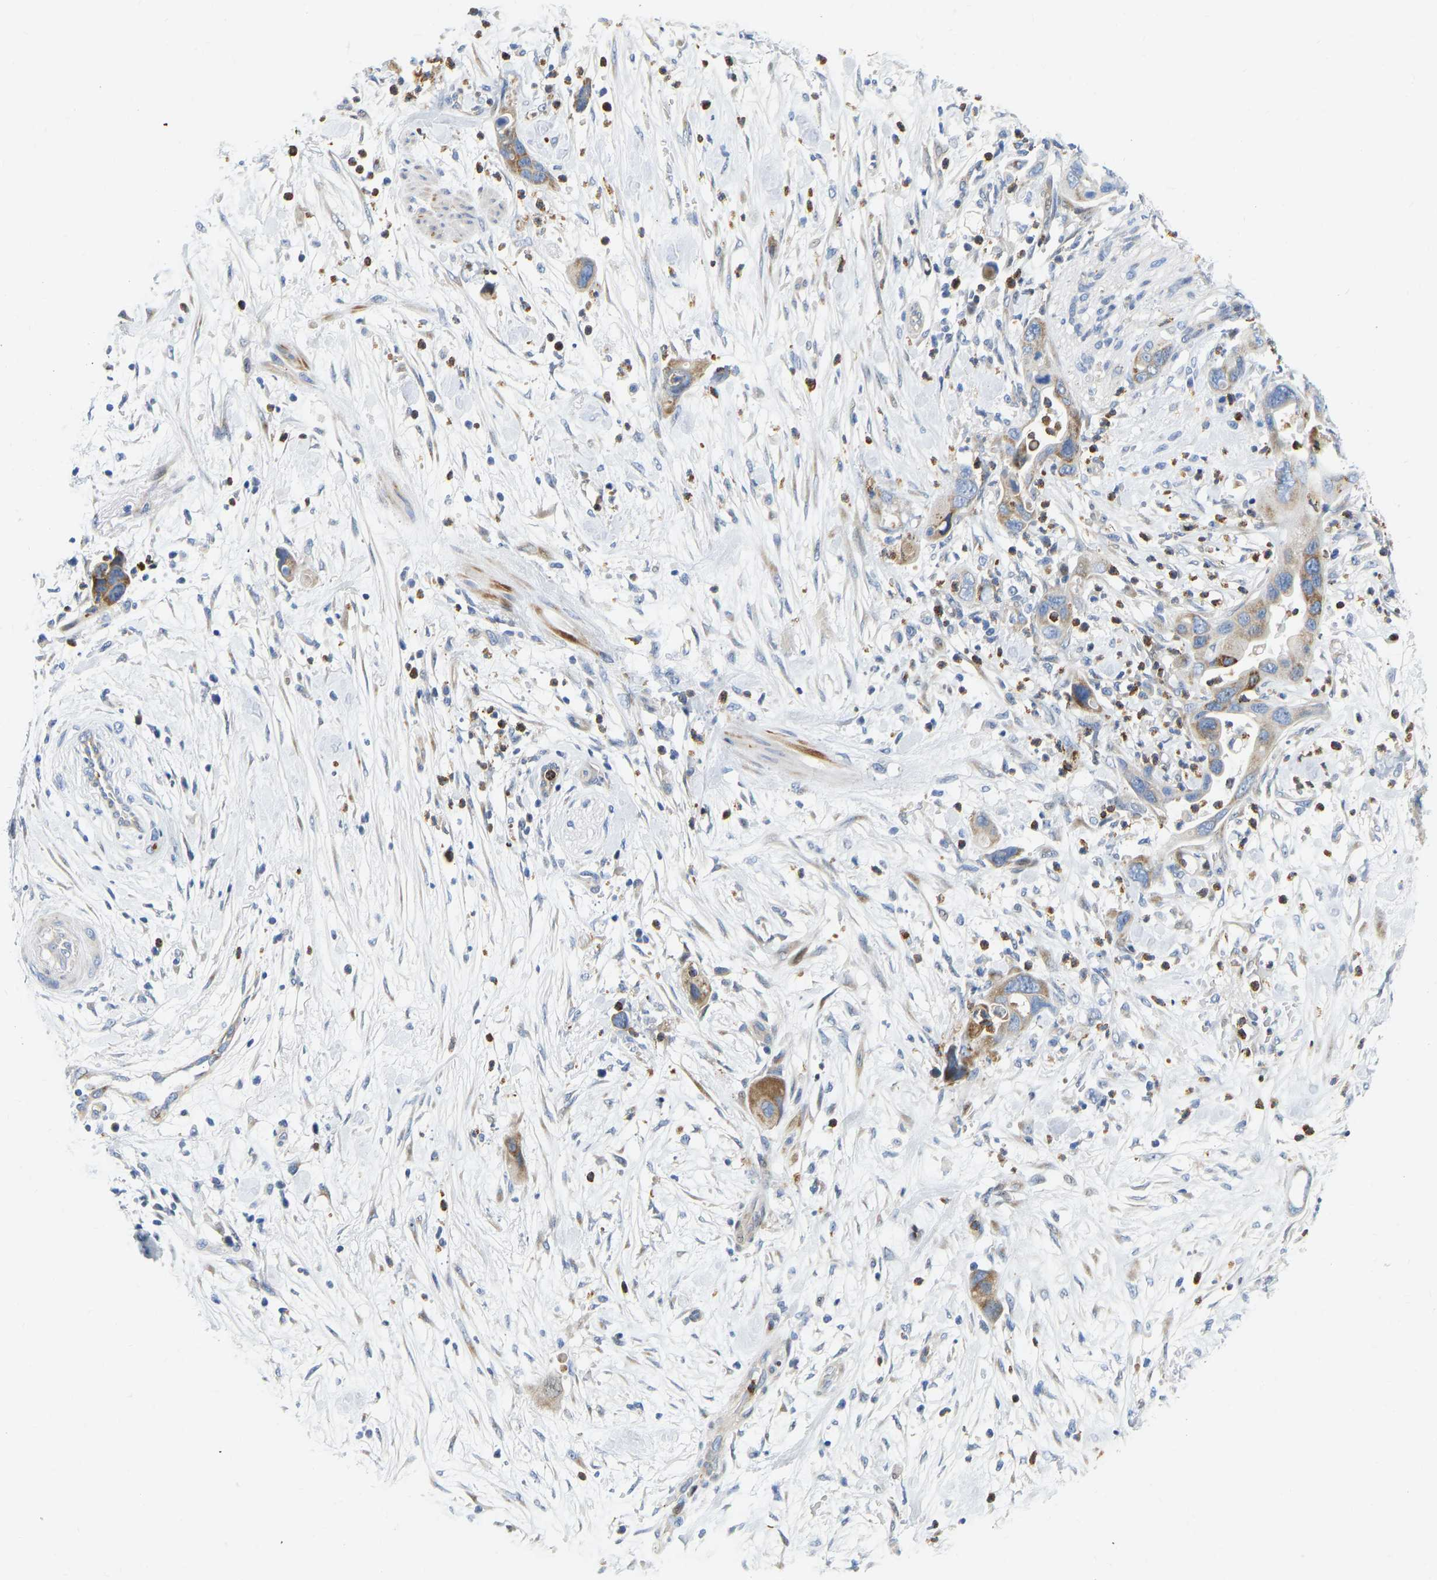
{"staining": {"intensity": "moderate", "quantity": "25%-75%", "location": "cytoplasmic/membranous"}, "tissue": "pancreatic cancer", "cell_type": "Tumor cells", "image_type": "cancer", "snomed": [{"axis": "morphology", "description": "Adenocarcinoma, NOS"}, {"axis": "topography", "description": "Pancreas"}], "caption": "A brown stain shows moderate cytoplasmic/membranous staining of a protein in human pancreatic adenocarcinoma tumor cells.", "gene": "HDAC5", "patient": {"sex": "female", "age": 71}}